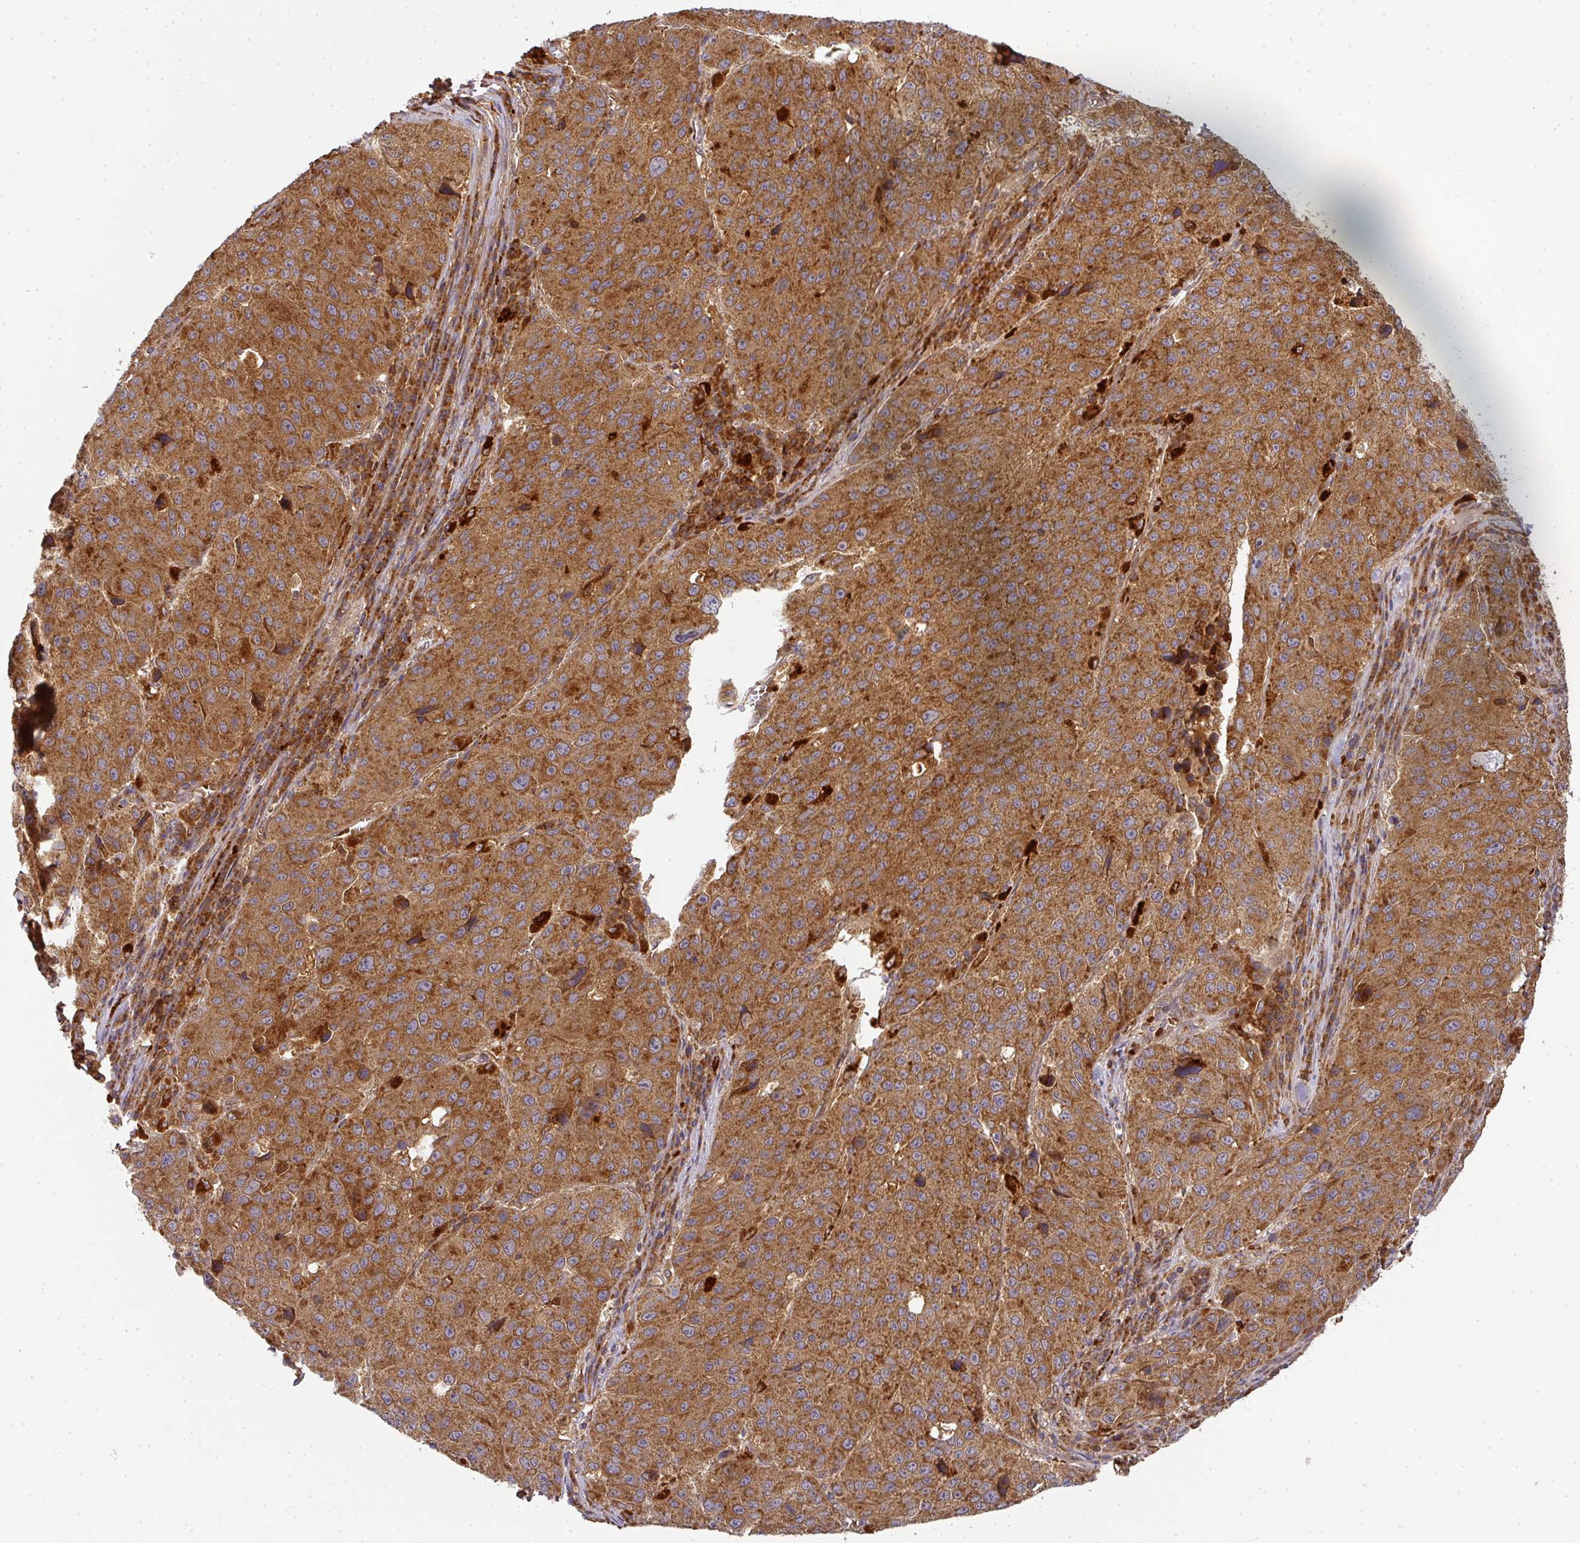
{"staining": {"intensity": "strong", "quantity": ">75%", "location": "cytoplasmic/membranous"}, "tissue": "stomach cancer", "cell_type": "Tumor cells", "image_type": "cancer", "snomed": [{"axis": "morphology", "description": "Adenocarcinoma, NOS"}, {"axis": "topography", "description": "Stomach"}], "caption": "Brown immunohistochemical staining in human stomach adenocarcinoma demonstrates strong cytoplasmic/membranous positivity in approximately >75% of tumor cells.", "gene": "MALSU1", "patient": {"sex": "male", "age": 71}}